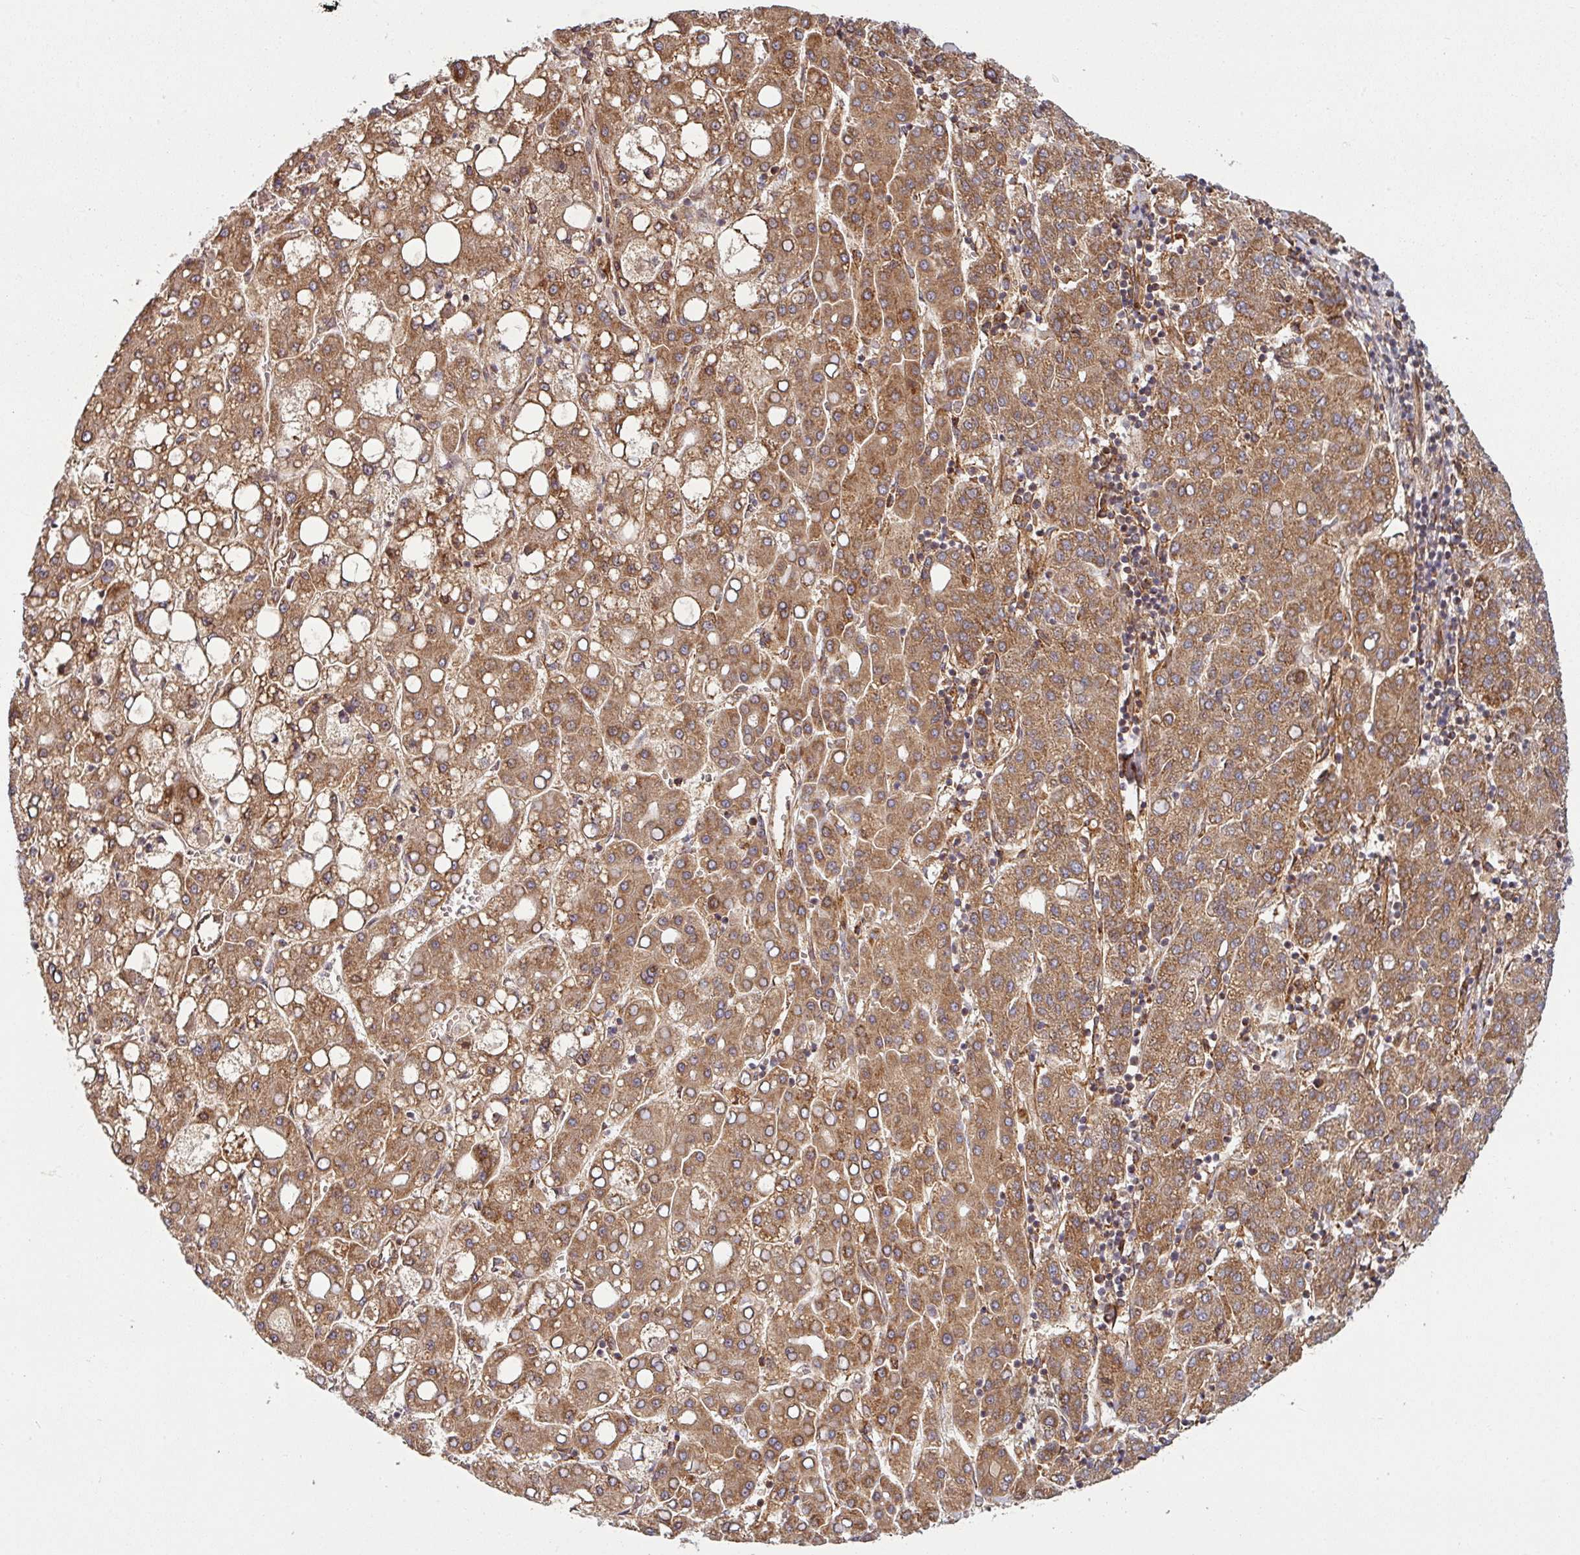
{"staining": {"intensity": "moderate", "quantity": ">75%", "location": "cytoplasmic/membranous"}, "tissue": "liver cancer", "cell_type": "Tumor cells", "image_type": "cancer", "snomed": [{"axis": "morphology", "description": "Carcinoma, Hepatocellular, NOS"}, {"axis": "topography", "description": "Liver"}], "caption": "Tumor cells display medium levels of moderate cytoplasmic/membranous expression in approximately >75% of cells in liver cancer (hepatocellular carcinoma).", "gene": "RAB5A", "patient": {"sex": "male", "age": 65}}